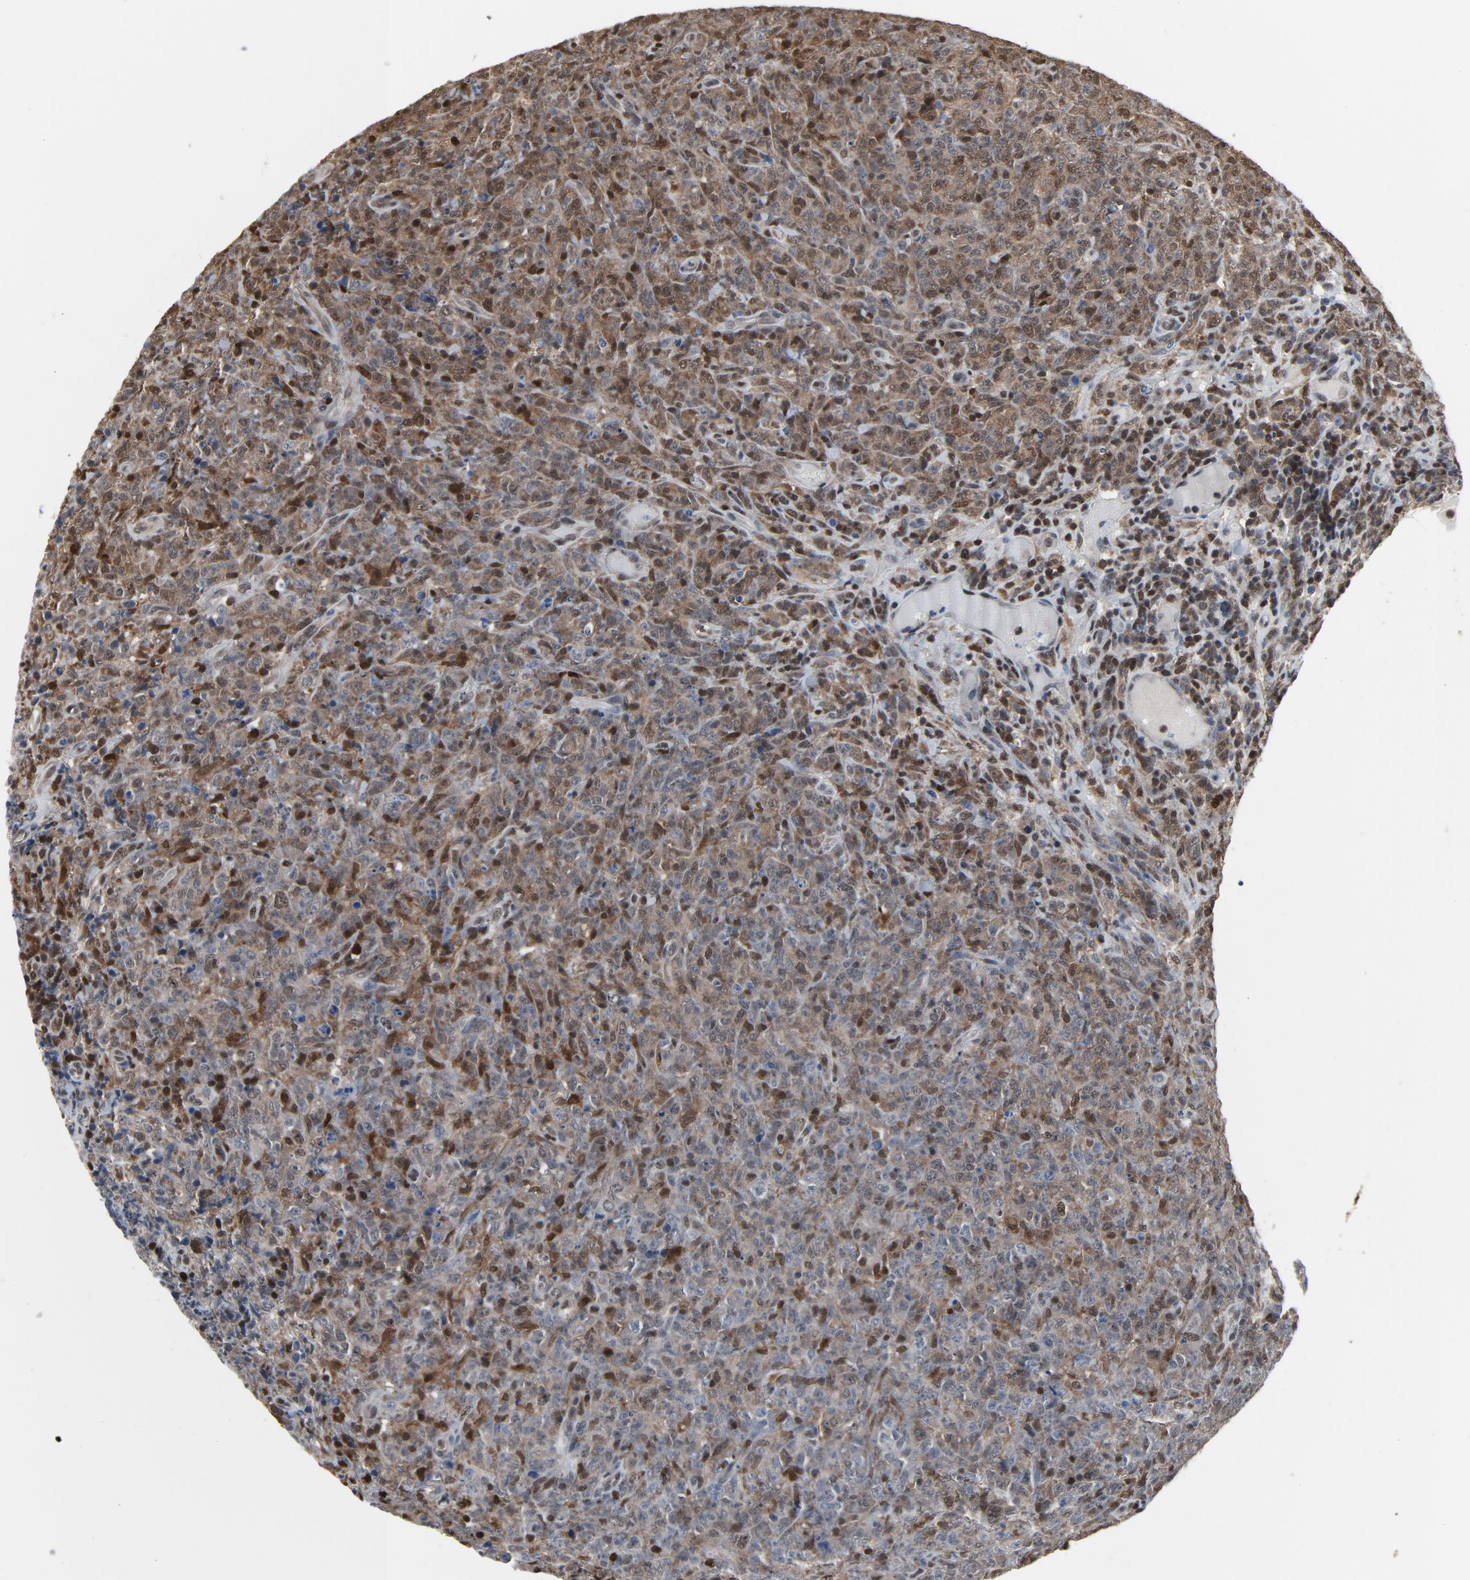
{"staining": {"intensity": "moderate", "quantity": "25%-75%", "location": "cytoplasmic/membranous"}, "tissue": "lymphoma", "cell_type": "Tumor cells", "image_type": "cancer", "snomed": [{"axis": "morphology", "description": "Malignant lymphoma, non-Hodgkin's type, High grade"}, {"axis": "topography", "description": "Tonsil"}], "caption": "This micrograph reveals high-grade malignant lymphoma, non-Hodgkin's type stained with immunohistochemistry to label a protein in brown. The cytoplasmic/membranous of tumor cells show moderate positivity for the protein. Nuclei are counter-stained blue.", "gene": "STAT5A", "patient": {"sex": "female", "age": 36}}